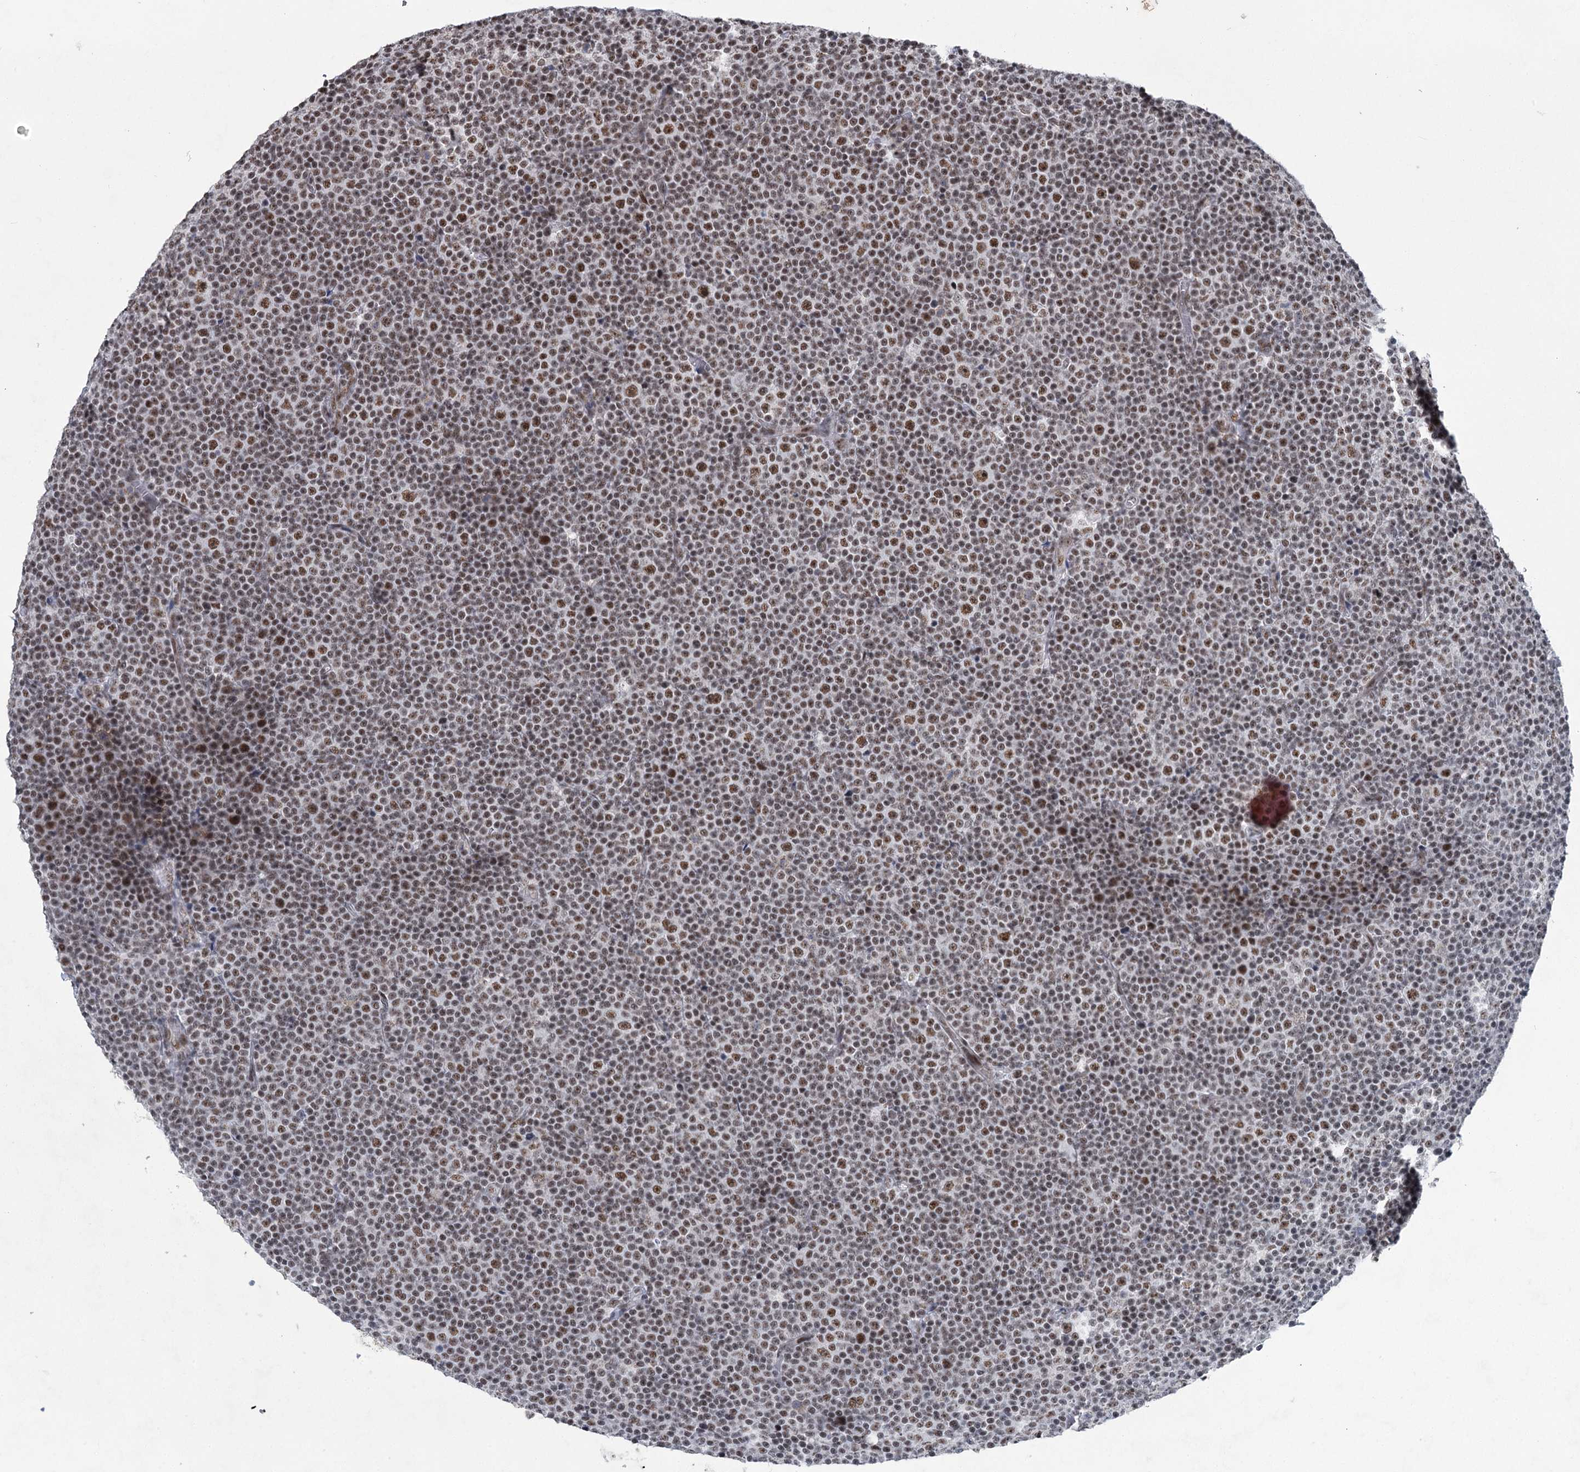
{"staining": {"intensity": "moderate", "quantity": ">75%", "location": "nuclear"}, "tissue": "lymphoma", "cell_type": "Tumor cells", "image_type": "cancer", "snomed": [{"axis": "morphology", "description": "Malignant lymphoma, non-Hodgkin's type, Low grade"}, {"axis": "topography", "description": "Lymph node"}], "caption": "Low-grade malignant lymphoma, non-Hodgkin's type stained with a brown dye demonstrates moderate nuclear positive expression in approximately >75% of tumor cells.", "gene": "SCAF8", "patient": {"sex": "female", "age": 67}}